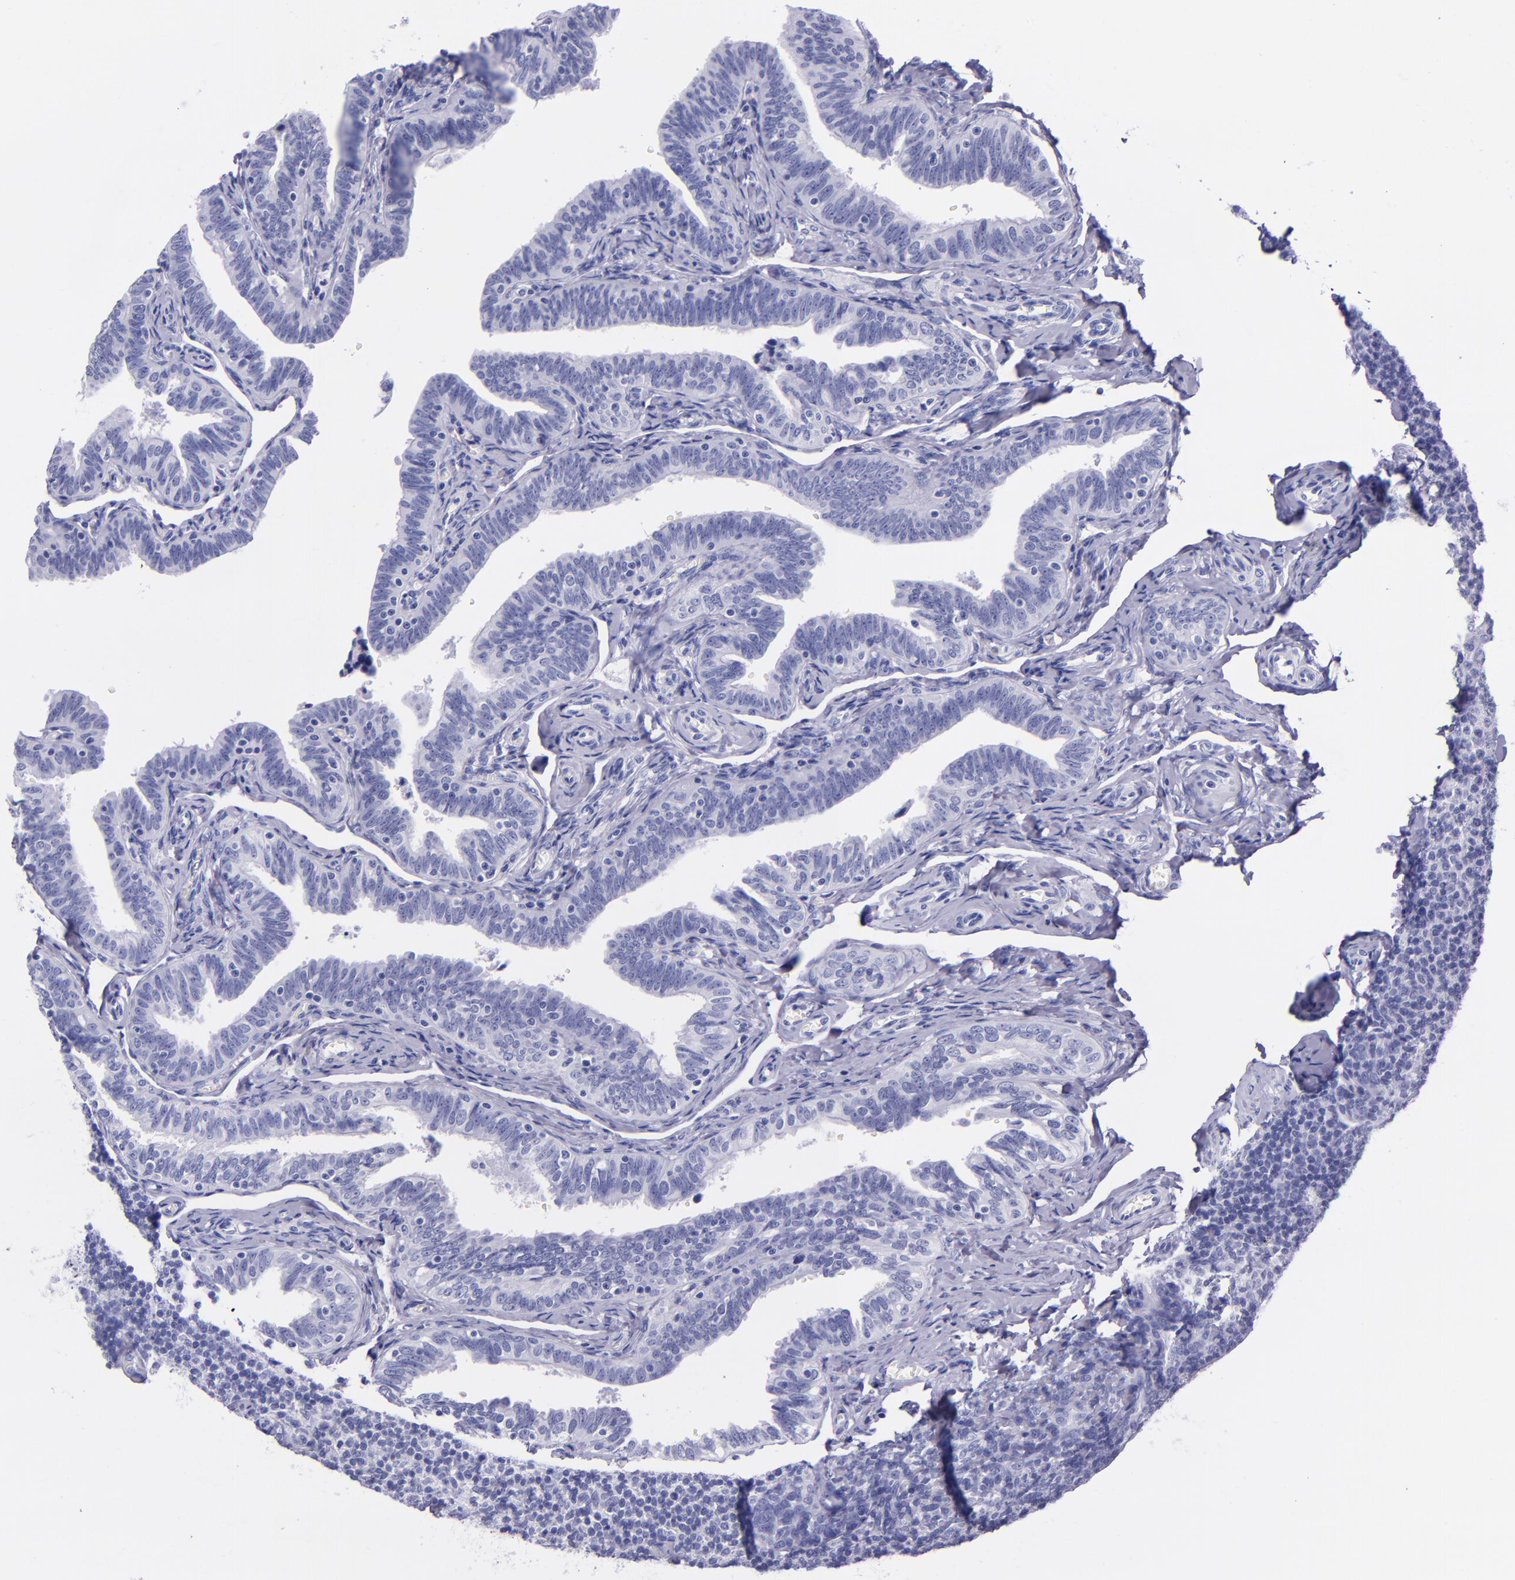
{"staining": {"intensity": "negative", "quantity": "none", "location": "none"}, "tissue": "fallopian tube", "cell_type": "Glandular cells", "image_type": "normal", "snomed": [{"axis": "morphology", "description": "Normal tissue, NOS"}, {"axis": "topography", "description": "Fallopian tube"}, {"axis": "topography", "description": "Ovary"}], "caption": "Unremarkable fallopian tube was stained to show a protein in brown. There is no significant staining in glandular cells. Brightfield microscopy of immunohistochemistry (IHC) stained with DAB (brown) and hematoxylin (blue), captured at high magnification.", "gene": "MBP", "patient": {"sex": "female", "age": 69}}